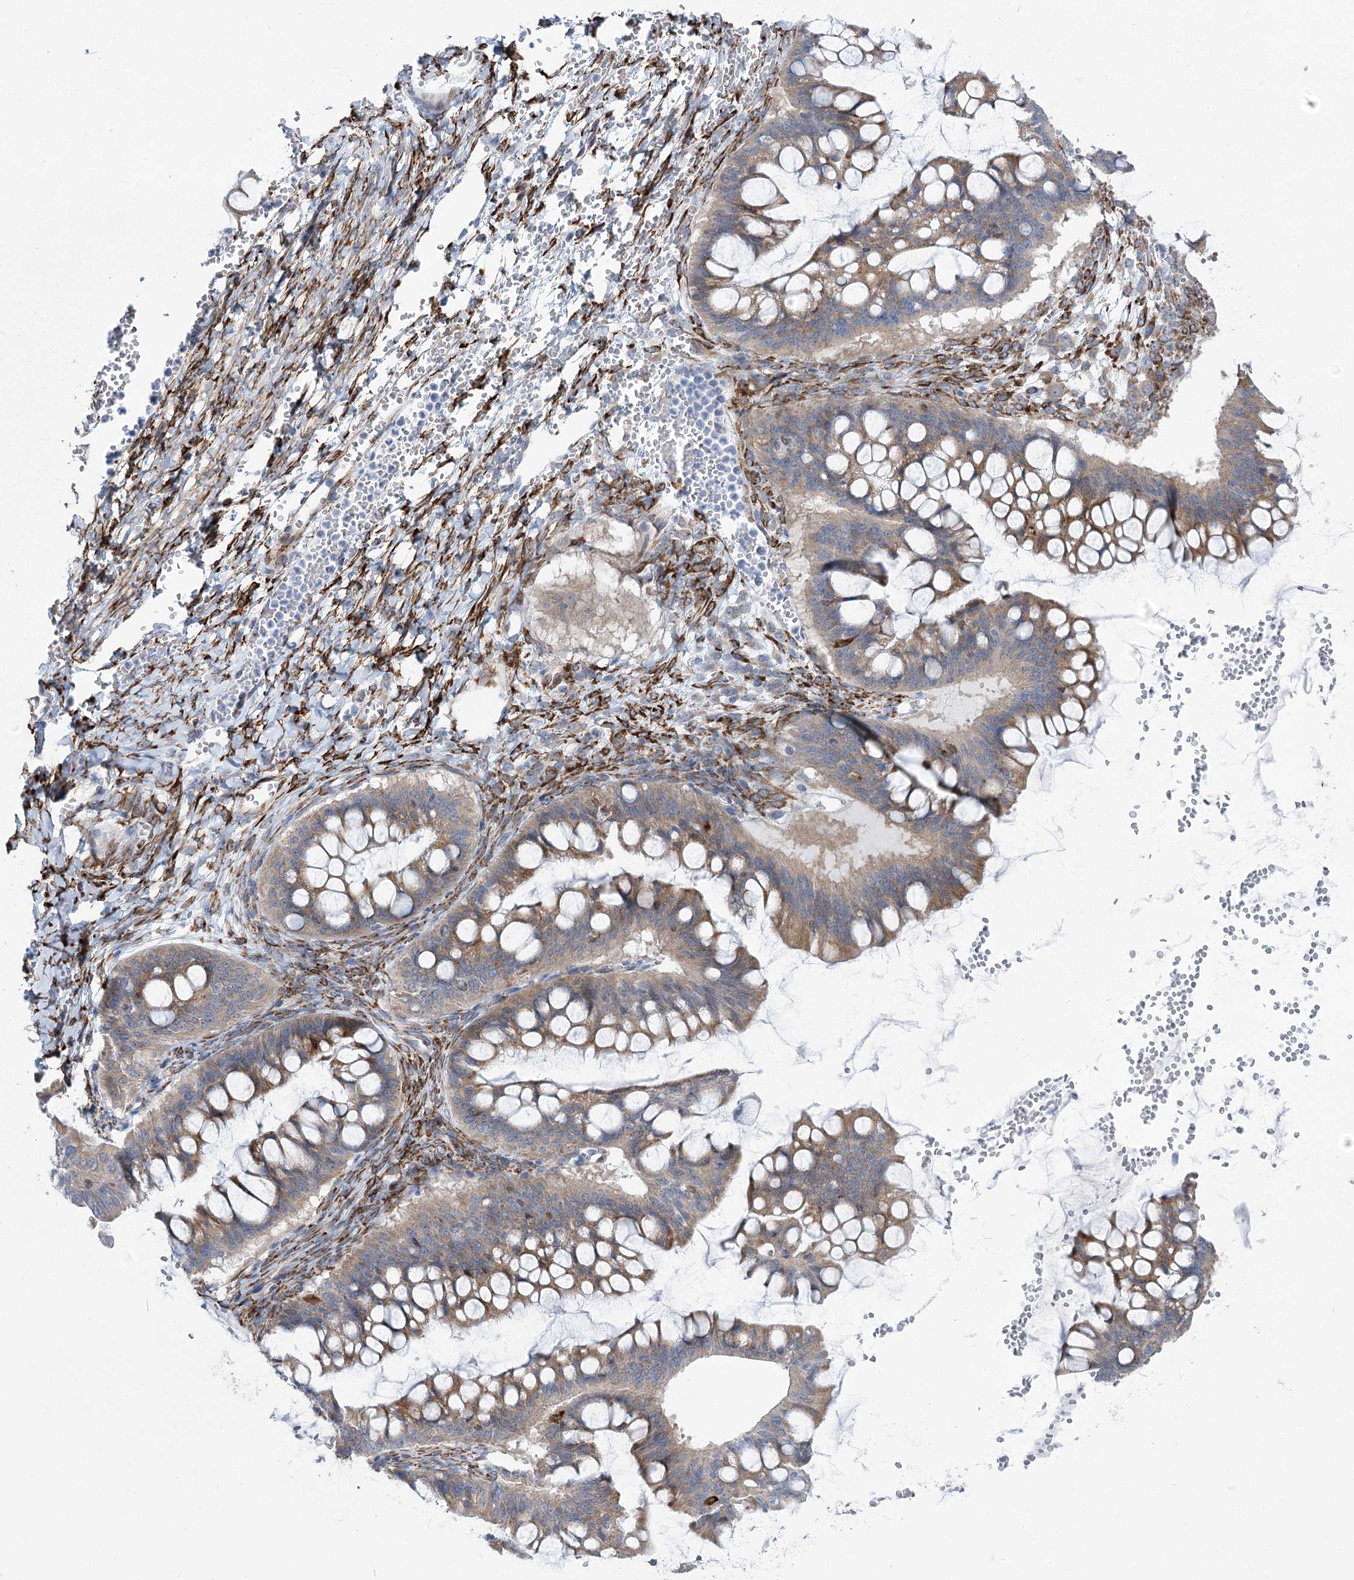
{"staining": {"intensity": "moderate", "quantity": ">75%", "location": "cytoplasmic/membranous"}, "tissue": "ovarian cancer", "cell_type": "Tumor cells", "image_type": "cancer", "snomed": [{"axis": "morphology", "description": "Cystadenocarcinoma, mucinous, NOS"}, {"axis": "topography", "description": "Ovary"}], "caption": "Protein staining shows moderate cytoplasmic/membranous positivity in approximately >75% of tumor cells in ovarian mucinous cystadenocarcinoma. The protein is shown in brown color, while the nuclei are stained blue.", "gene": "YTHDC2", "patient": {"sex": "female", "age": 73}}